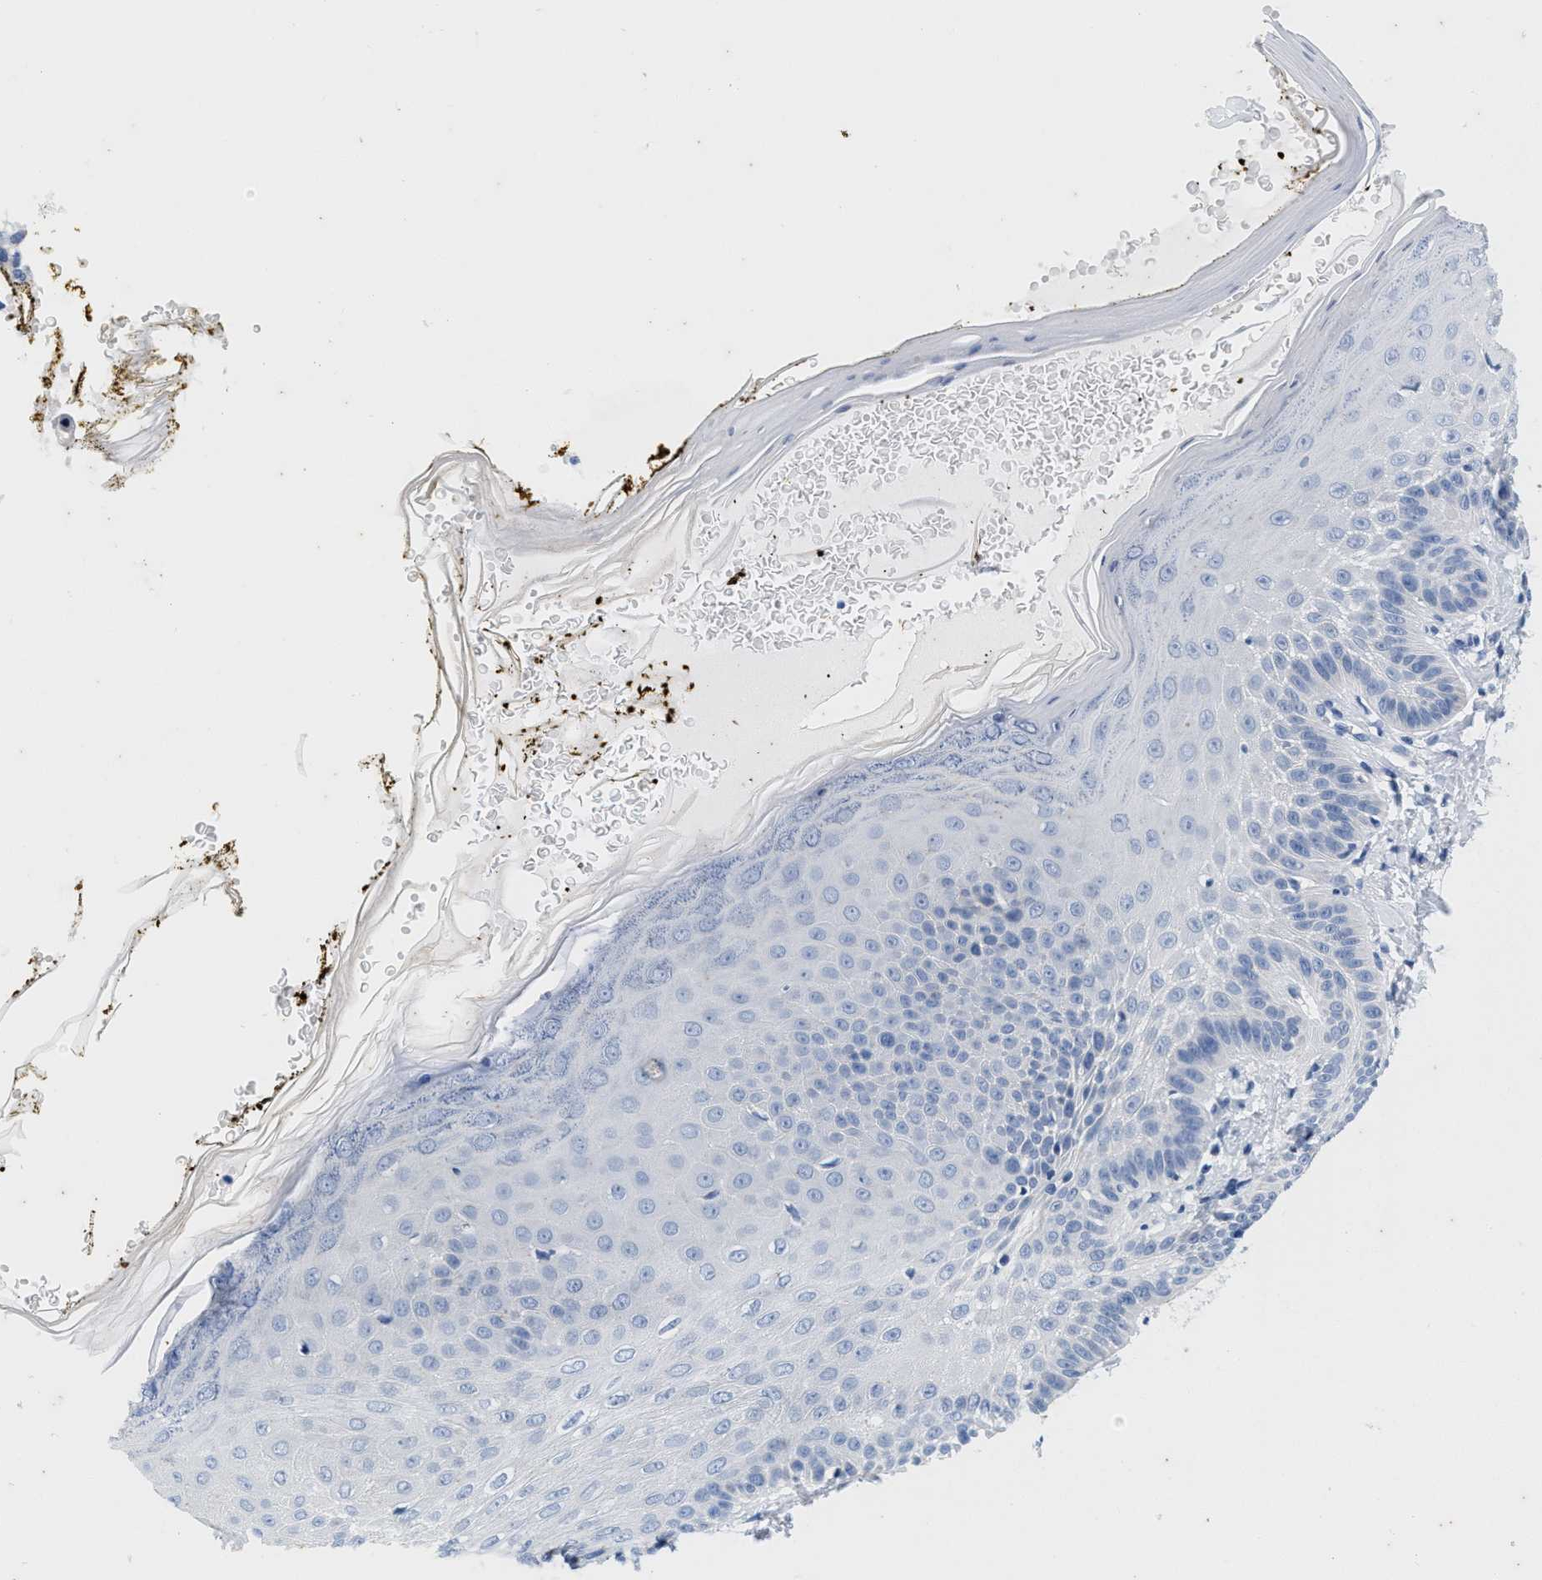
{"staining": {"intensity": "negative", "quantity": "none", "location": "none"}, "tissue": "skin", "cell_type": "Fibroblasts", "image_type": "normal", "snomed": [{"axis": "morphology", "description": "Normal tissue, NOS"}, {"axis": "topography", "description": "Skin"}, {"axis": "topography", "description": "Peripheral nerve tissue"}], "caption": "The image exhibits no staining of fibroblasts in normal skin.", "gene": "ABCB11", "patient": {"sex": "male", "age": 24}}